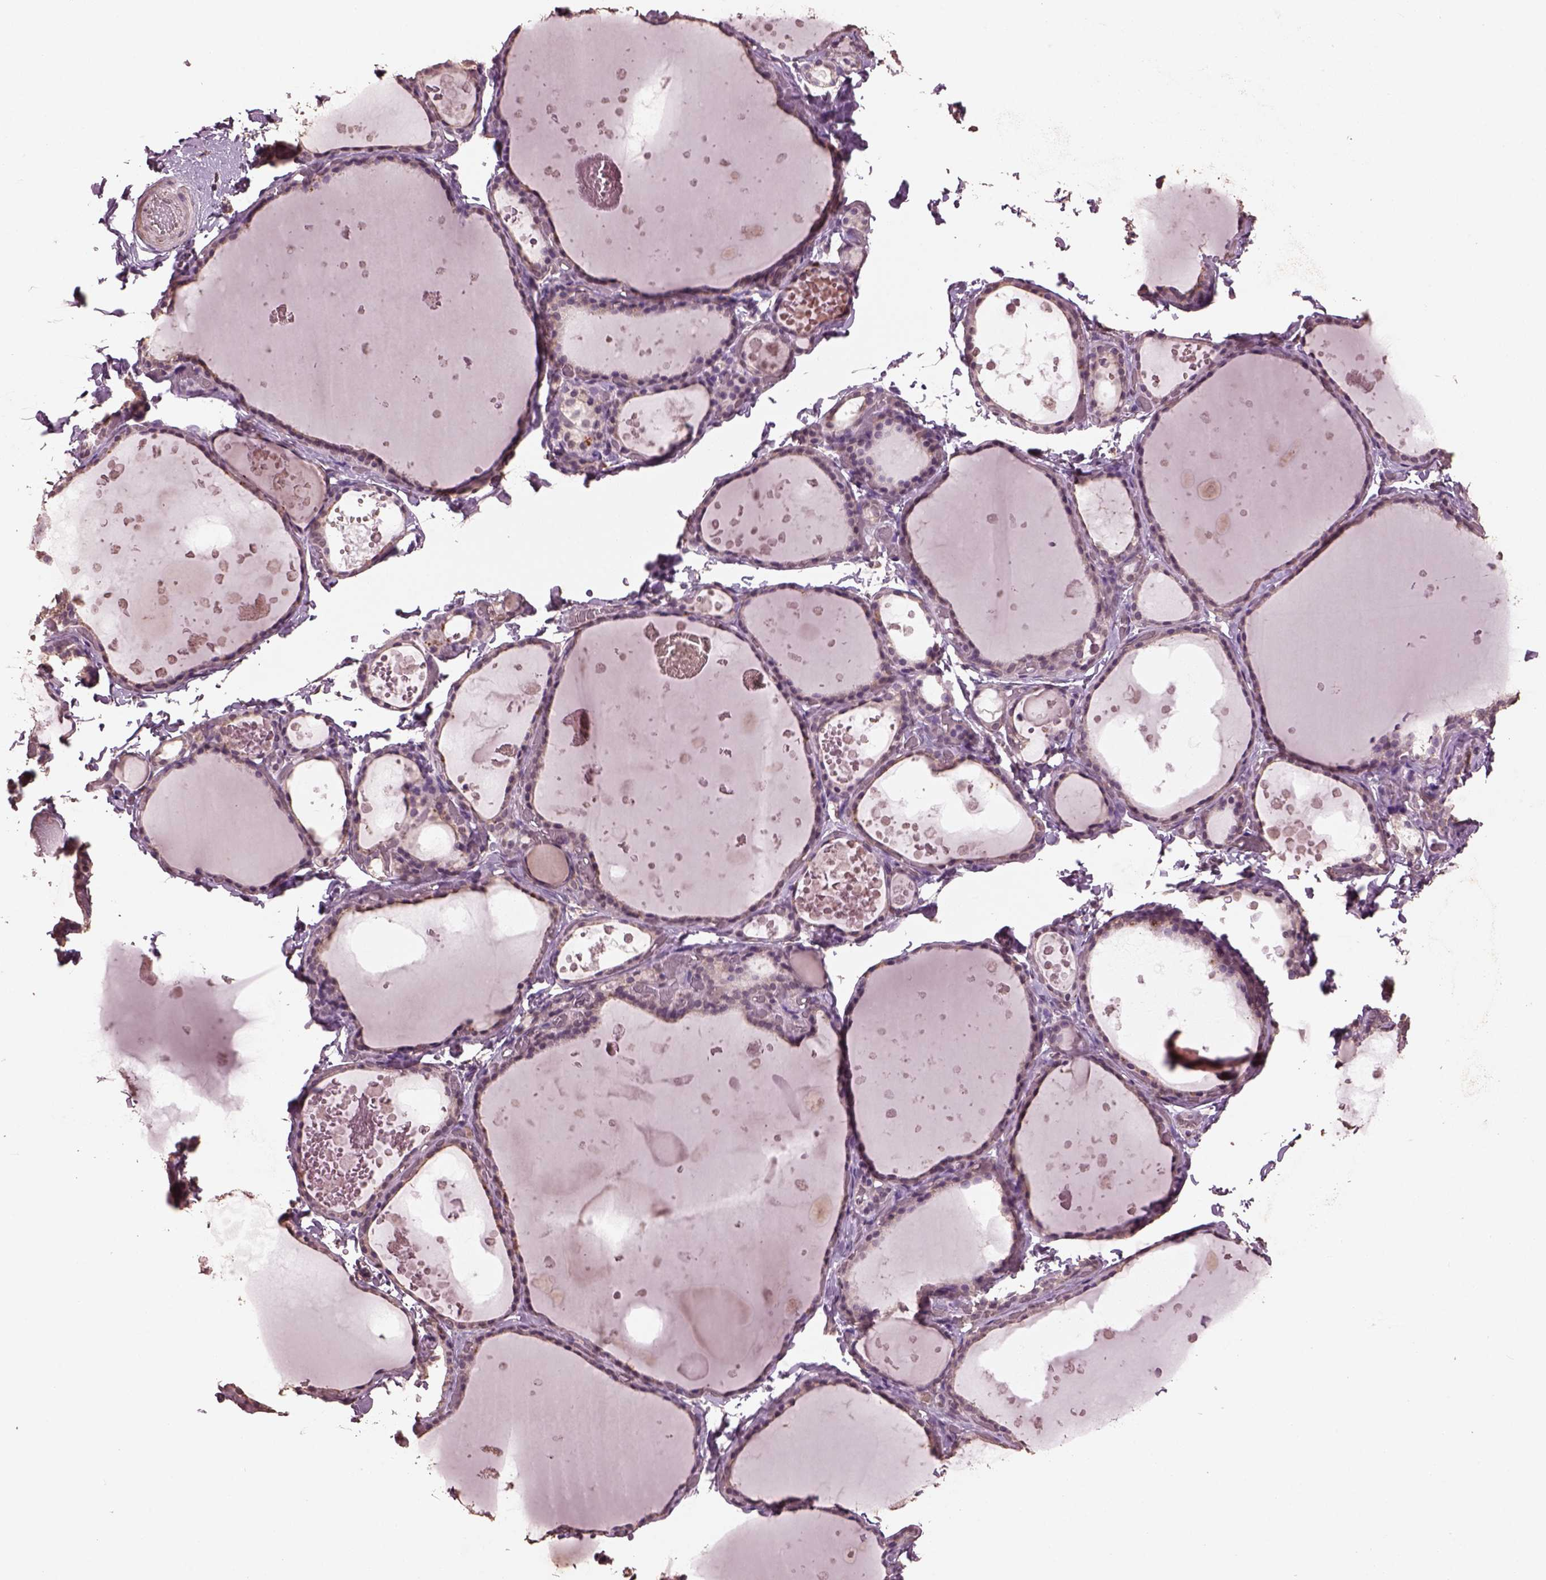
{"staining": {"intensity": "negative", "quantity": "none", "location": "none"}, "tissue": "thyroid gland", "cell_type": "Glandular cells", "image_type": "normal", "snomed": [{"axis": "morphology", "description": "Normal tissue, NOS"}, {"axis": "topography", "description": "Thyroid gland"}], "caption": "Thyroid gland stained for a protein using immunohistochemistry (IHC) reveals no expression glandular cells.", "gene": "CPT1C", "patient": {"sex": "female", "age": 56}}